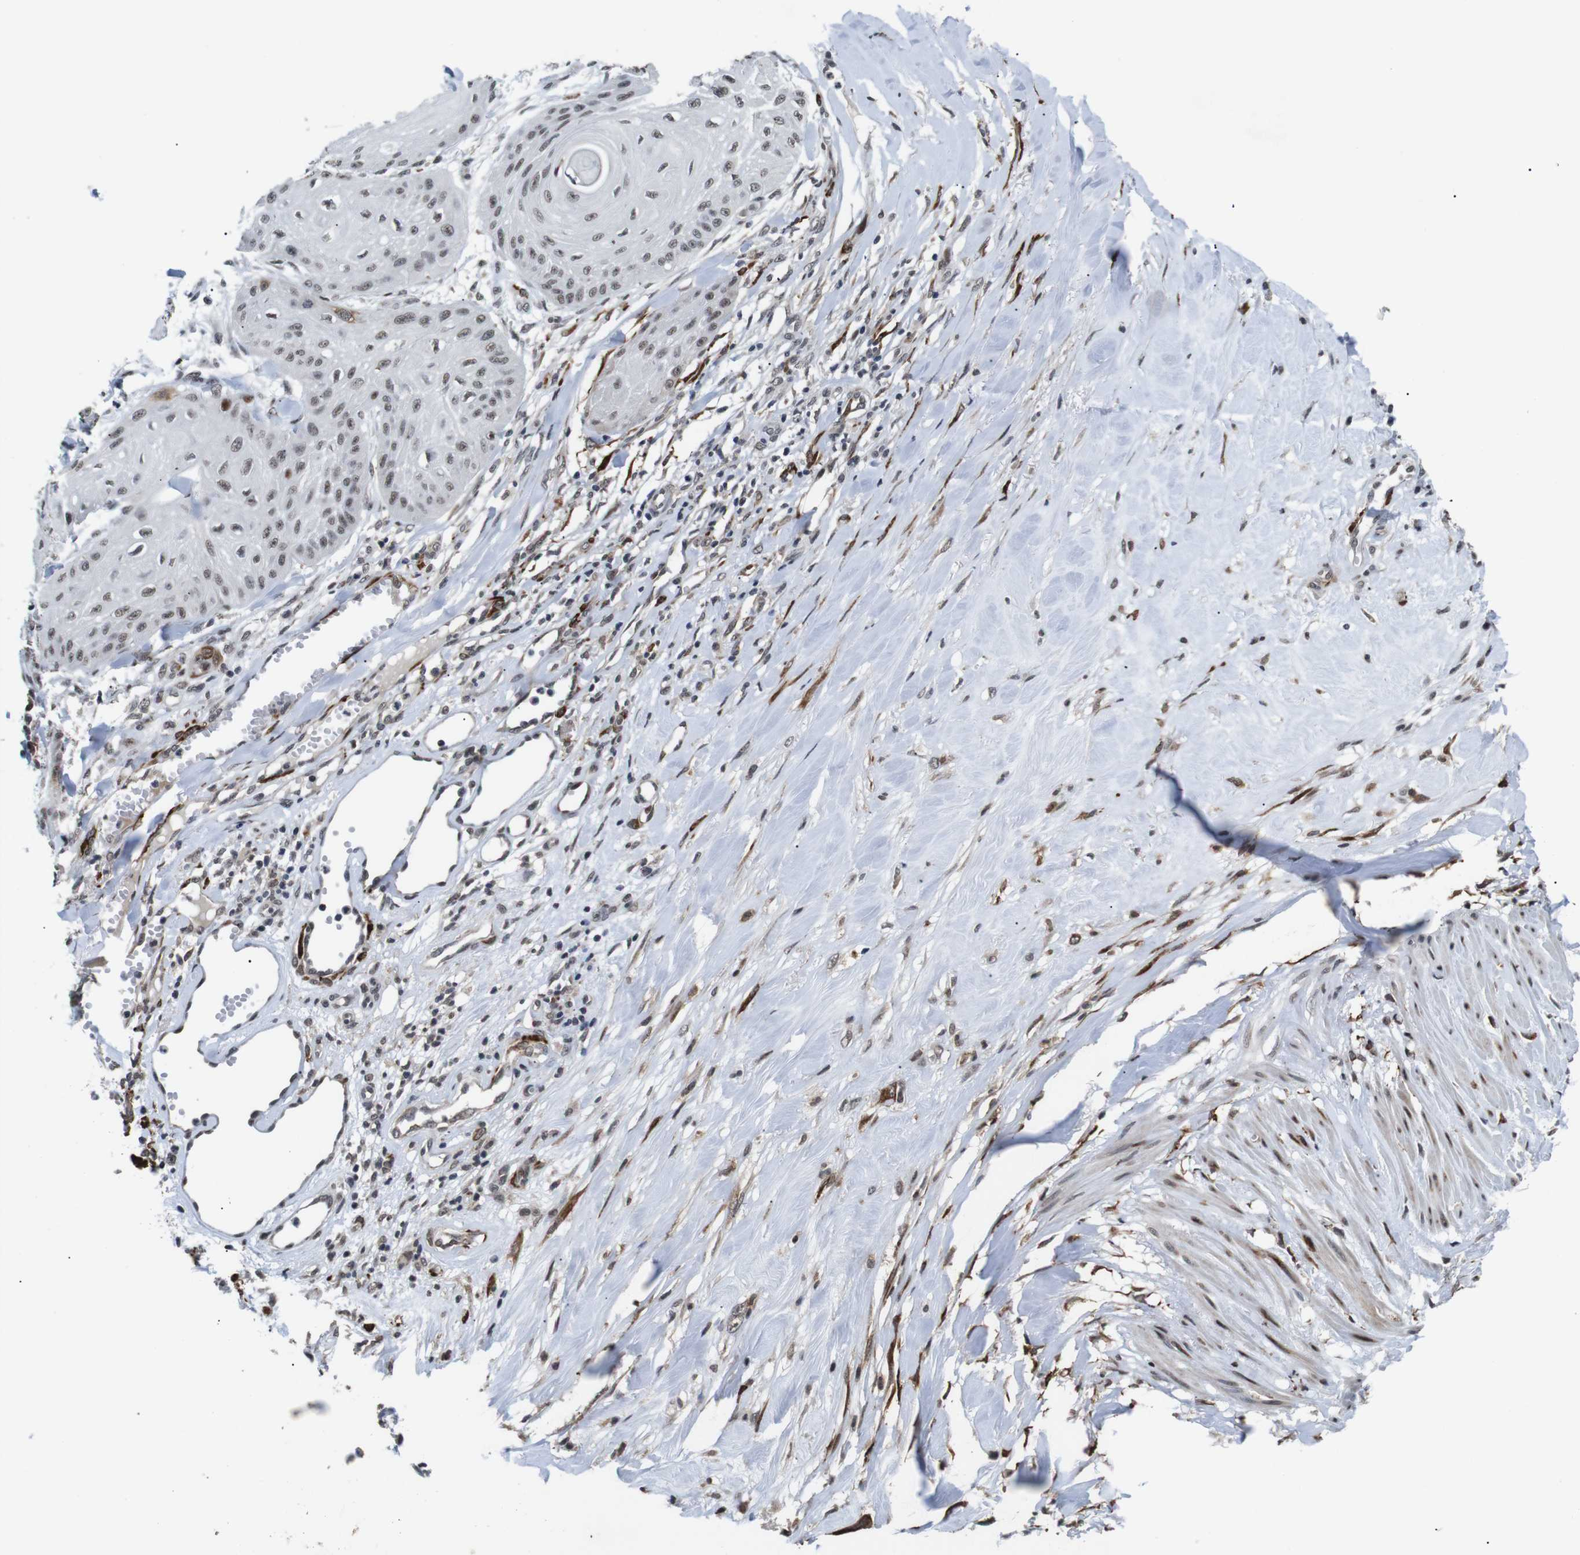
{"staining": {"intensity": "weak", "quantity": ">75%", "location": "nuclear"}, "tissue": "skin cancer", "cell_type": "Tumor cells", "image_type": "cancer", "snomed": [{"axis": "morphology", "description": "Squamous cell carcinoma, NOS"}, {"axis": "topography", "description": "Skin"}], "caption": "Skin cancer tissue demonstrates weak nuclear positivity in approximately >75% of tumor cells, visualized by immunohistochemistry.", "gene": "EIF4G1", "patient": {"sex": "male", "age": 74}}